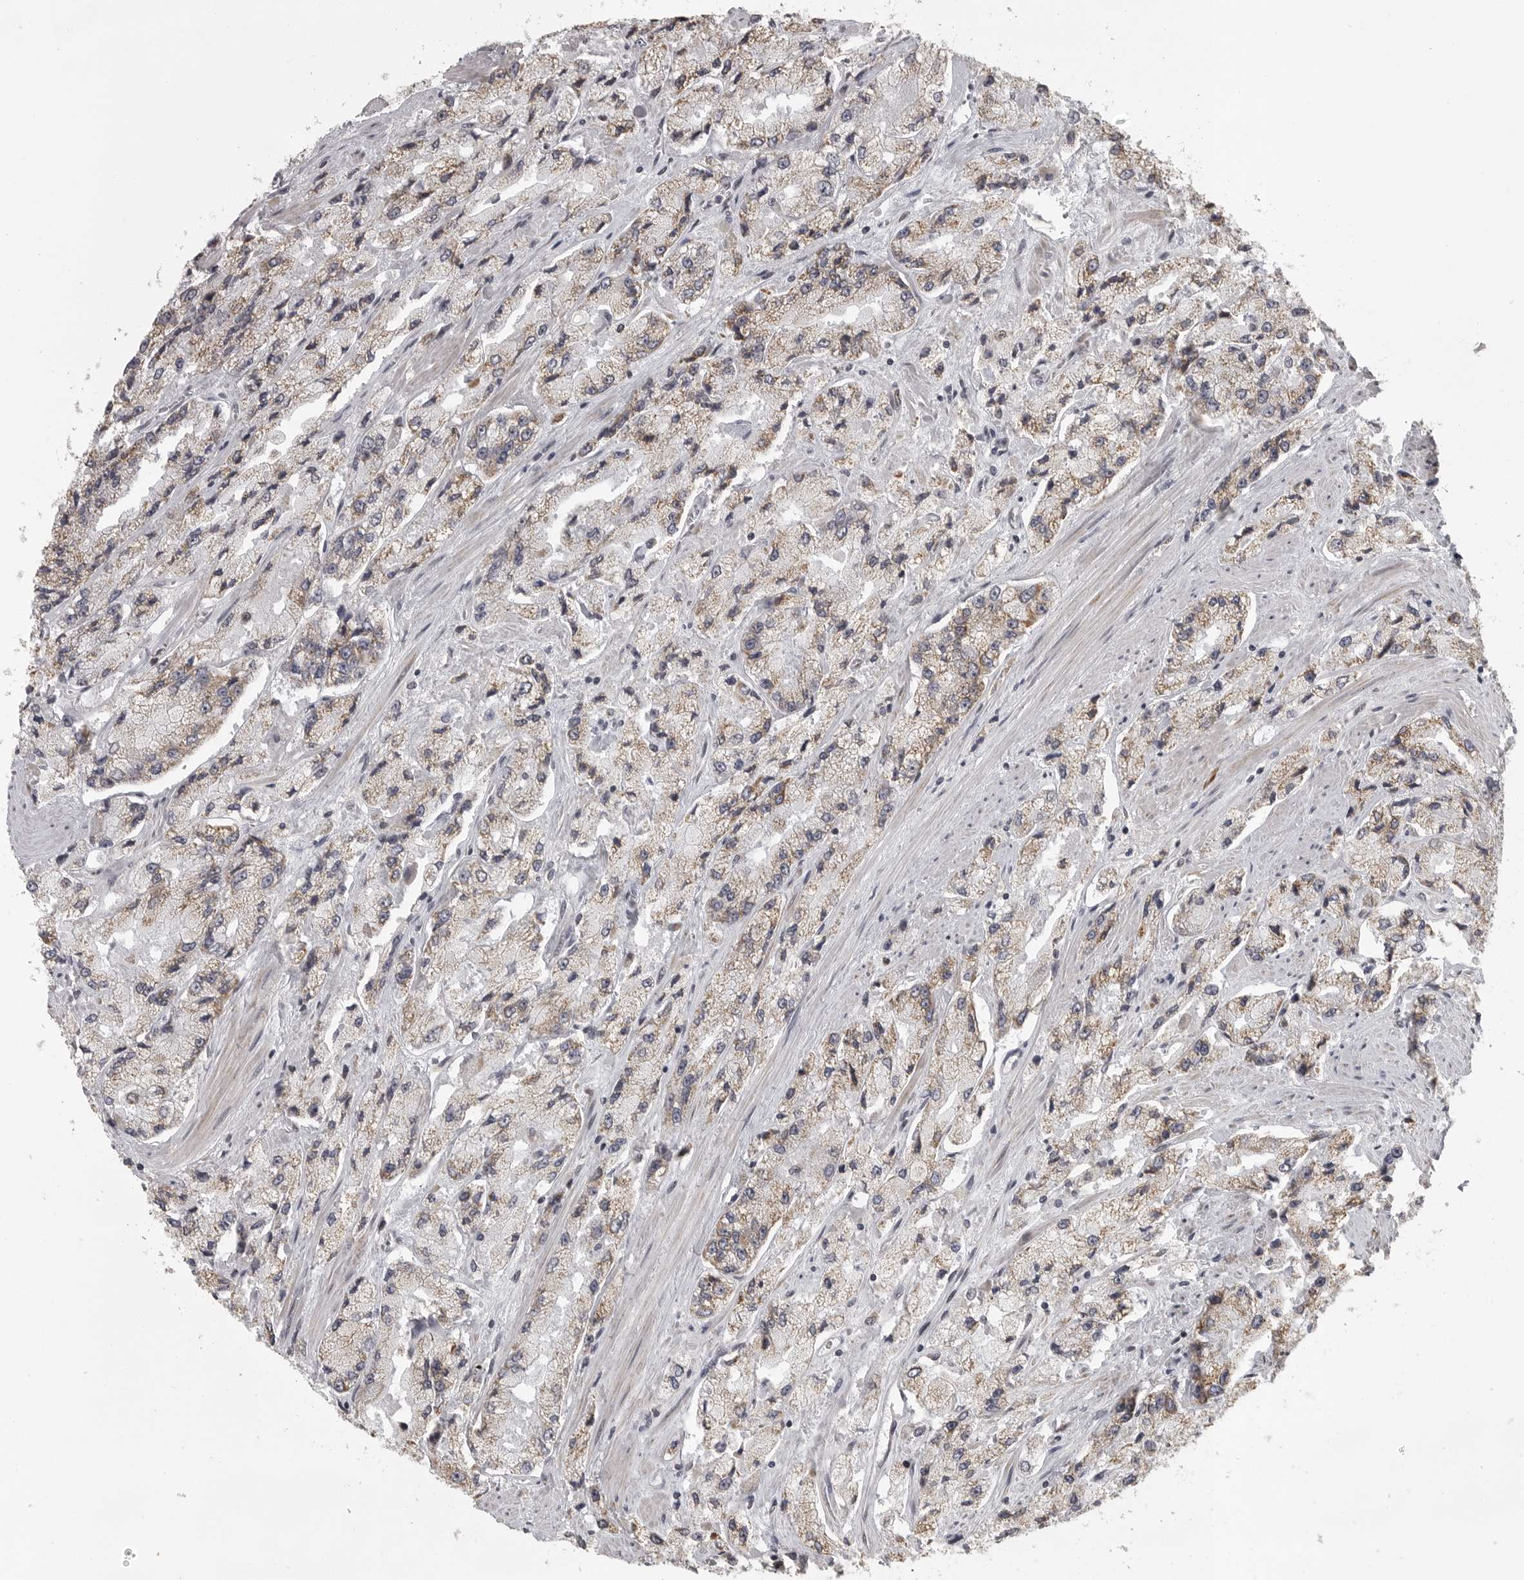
{"staining": {"intensity": "weak", "quantity": "25%-75%", "location": "cytoplasmic/membranous"}, "tissue": "prostate cancer", "cell_type": "Tumor cells", "image_type": "cancer", "snomed": [{"axis": "morphology", "description": "Adenocarcinoma, High grade"}, {"axis": "topography", "description": "Prostate"}], "caption": "Weak cytoplasmic/membranous expression is appreciated in about 25%-75% of tumor cells in prostate cancer. (DAB (3,3'-diaminobenzidine) IHC with brightfield microscopy, high magnification).", "gene": "POLE2", "patient": {"sex": "male", "age": 58}}